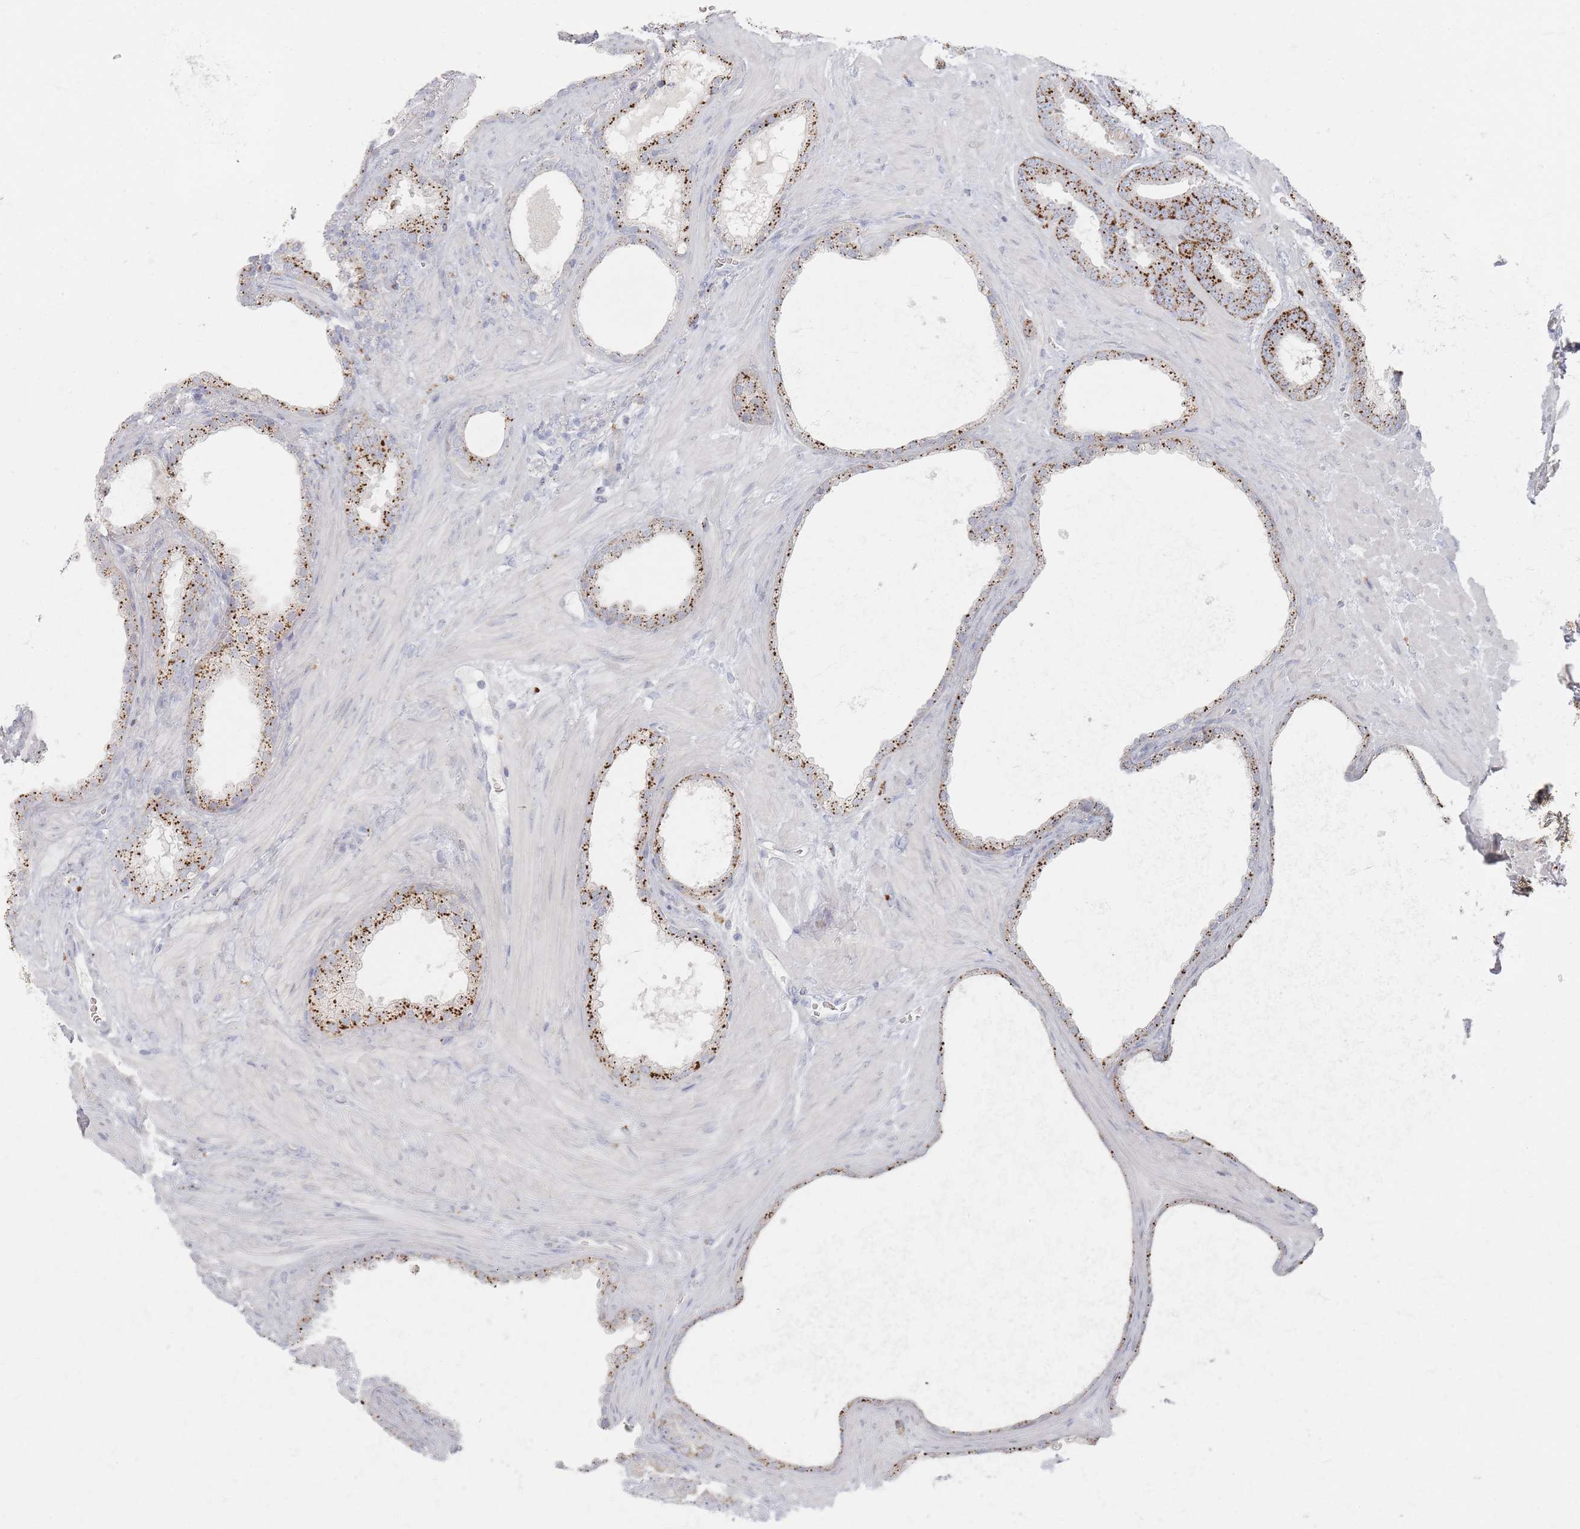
{"staining": {"intensity": "strong", "quantity": ">75%", "location": "cytoplasmic/membranous"}, "tissue": "prostate cancer", "cell_type": "Tumor cells", "image_type": "cancer", "snomed": [{"axis": "morphology", "description": "Adenocarcinoma, Low grade"}, {"axis": "topography", "description": "Prostate"}], "caption": "The photomicrograph displays immunohistochemical staining of prostate adenocarcinoma (low-grade). There is strong cytoplasmic/membranous positivity is identified in approximately >75% of tumor cells. (DAB (3,3'-diaminobenzidine) = brown stain, brightfield microscopy at high magnification).", "gene": "SLC2A11", "patient": {"sex": "male", "age": 62}}